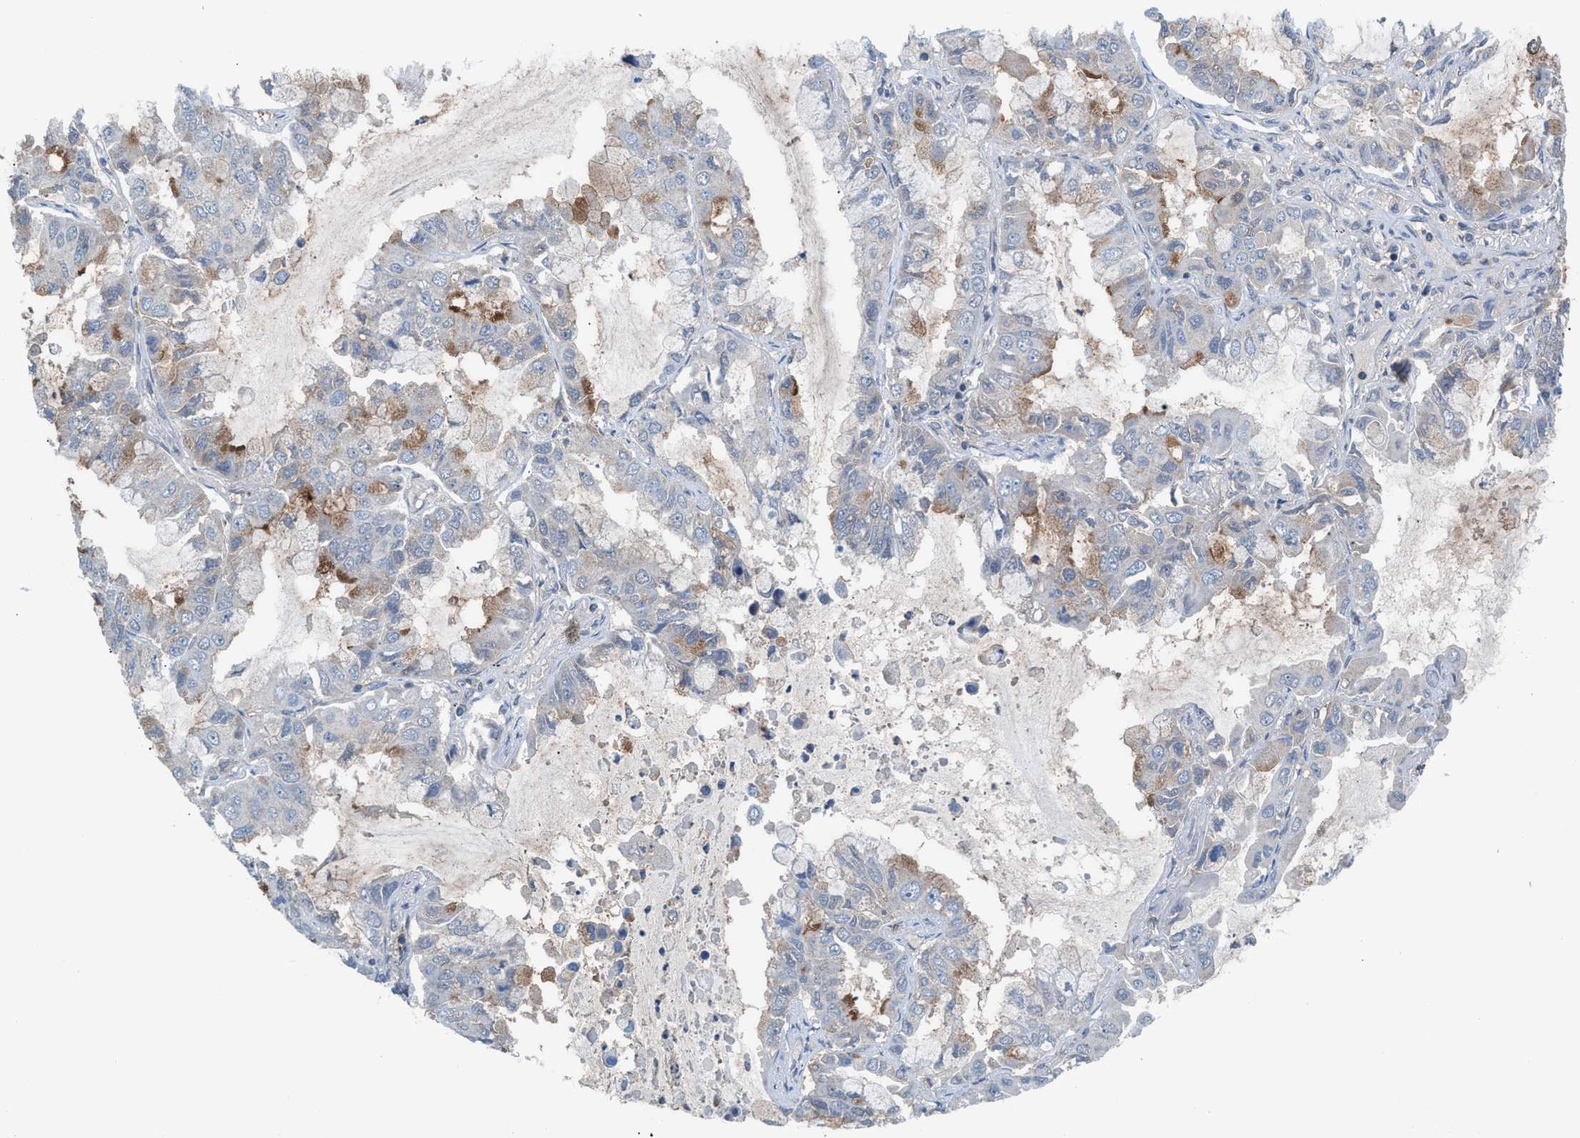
{"staining": {"intensity": "weak", "quantity": "<25%", "location": "cytoplasmic/membranous"}, "tissue": "lung cancer", "cell_type": "Tumor cells", "image_type": "cancer", "snomed": [{"axis": "morphology", "description": "Adenocarcinoma, NOS"}, {"axis": "topography", "description": "Lung"}], "caption": "Adenocarcinoma (lung) stained for a protein using IHC displays no expression tumor cells.", "gene": "MRM1", "patient": {"sex": "male", "age": 64}}